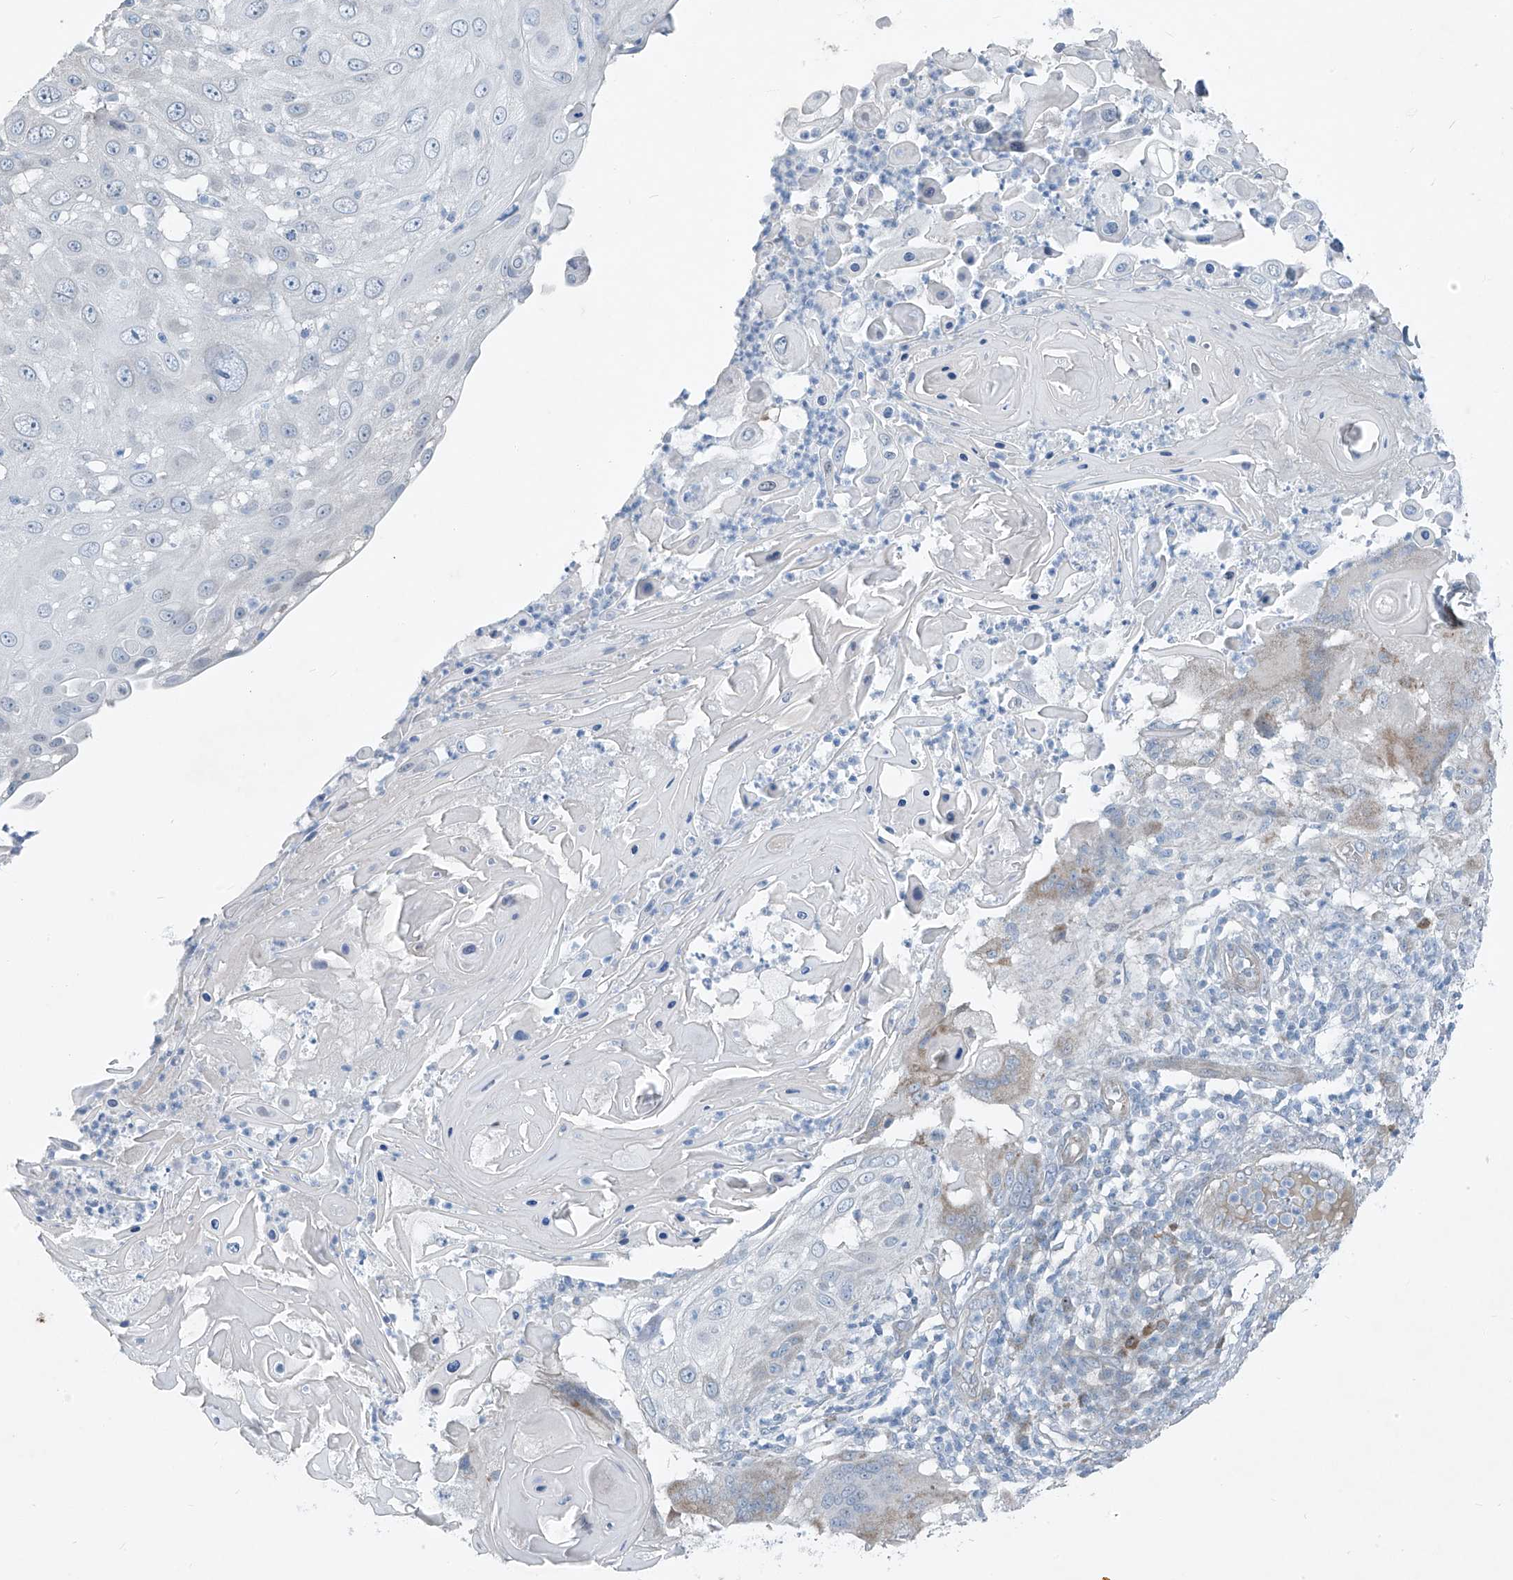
{"staining": {"intensity": "negative", "quantity": "none", "location": "none"}, "tissue": "skin cancer", "cell_type": "Tumor cells", "image_type": "cancer", "snomed": [{"axis": "morphology", "description": "Squamous cell carcinoma, NOS"}, {"axis": "topography", "description": "Skin"}], "caption": "Immunohistochemistry (IHC) image of neoplastic tissue: human skin cancer (squamous cell carcinoma) stained with DAB exhibits no significant protein staining in tumor cells.", "gene": "TNS2", "patient": {"sex": "female", "age": 44}}